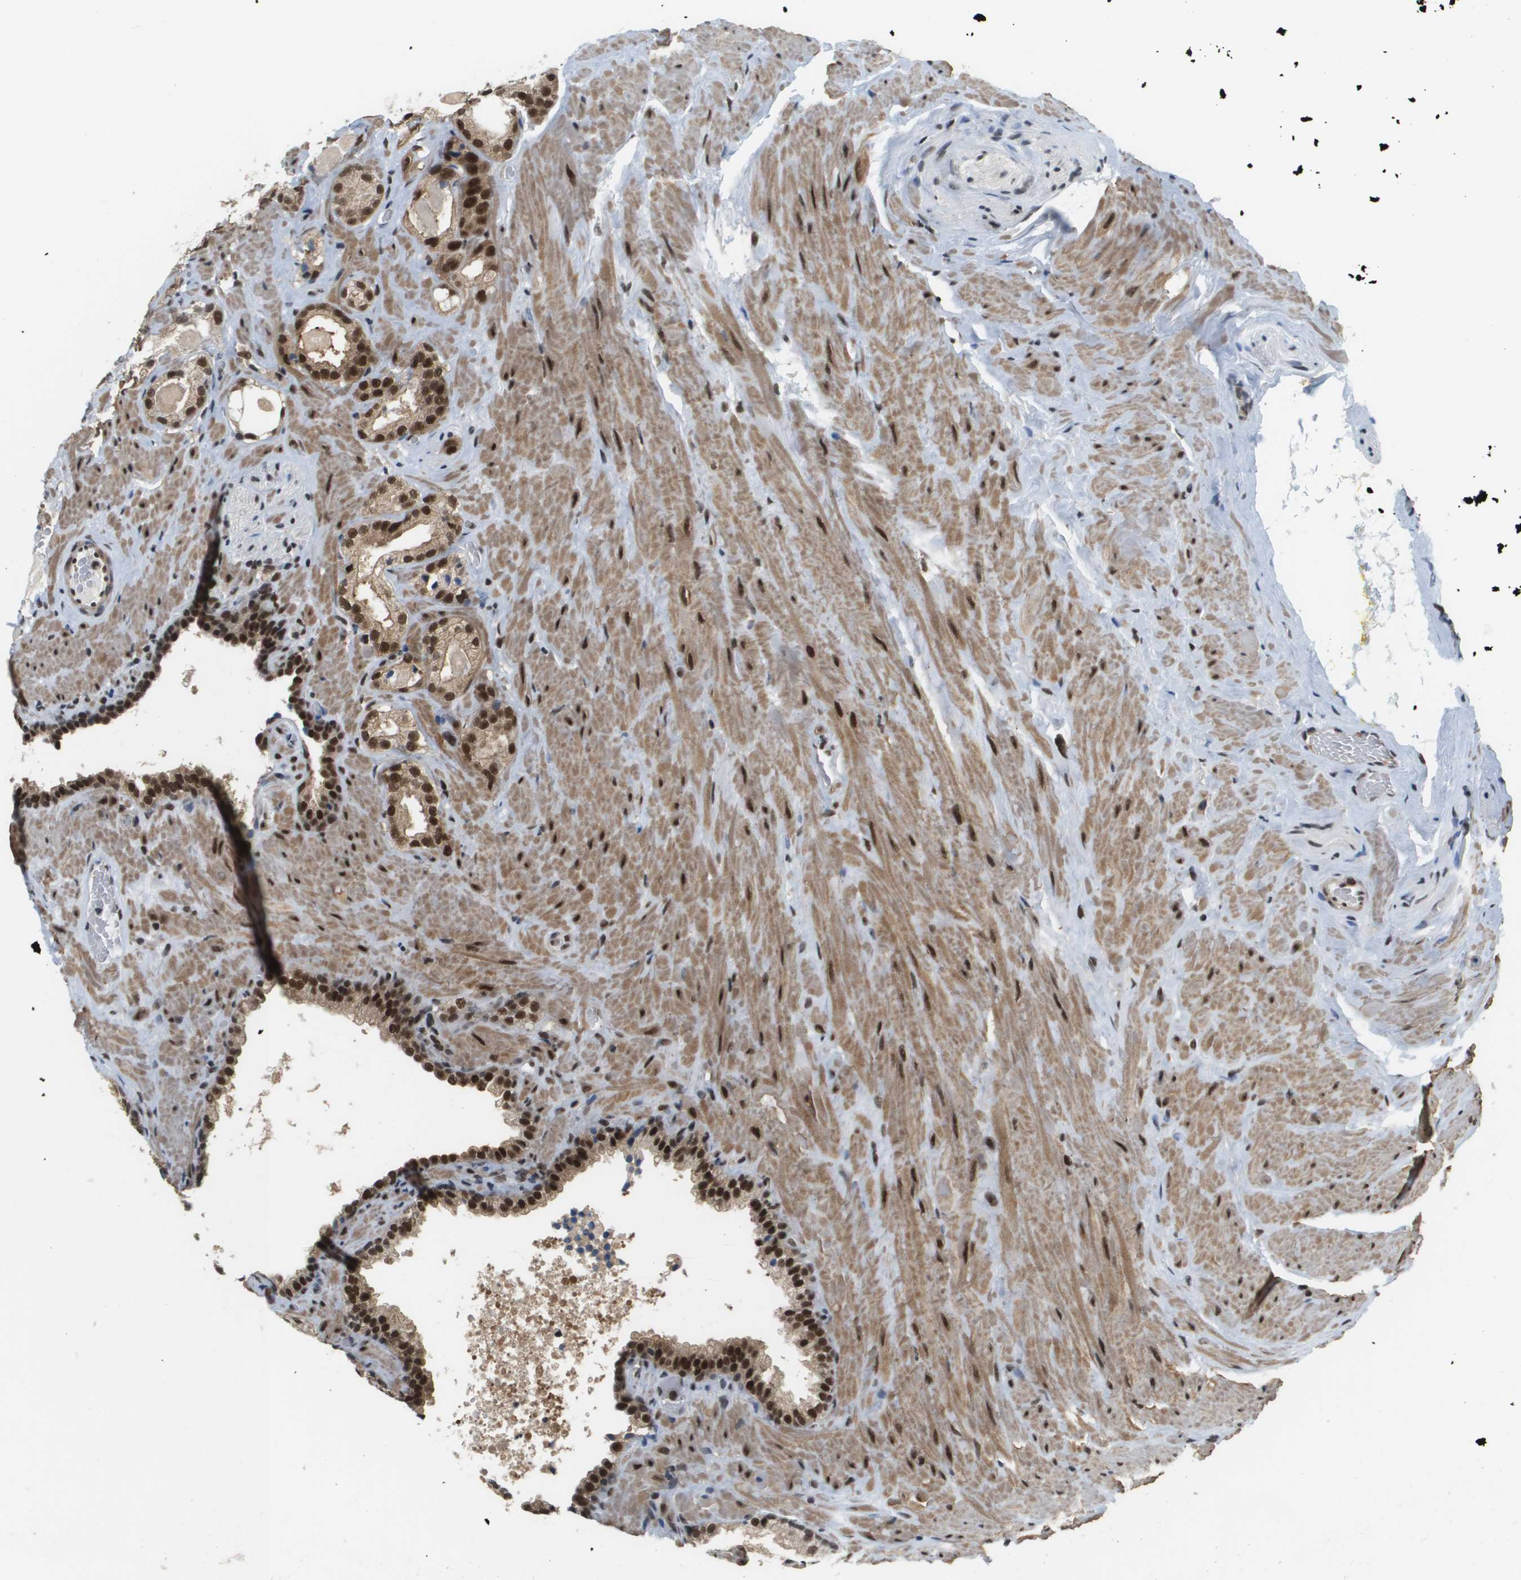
{"staining": {"intensity": "strong", "quantity": ">75%", "location": "nuclear"}, "tissue": "prostate cancer", "cell_type": "Tumor cells", "image_type": "cancer", "snomed": [{"axis": "morphology", "description": "Adenocarcinoma, High grade"}, {"axis": "topography", "description": "Prostate"}], "caption": "Prostate cancer was stained to show a protein in brown. There is high levels of strong nuclear expression in approximately >75% of tumor cells.", "gene": "PRCC", "patient": {"sex": "male", "age": 64}}